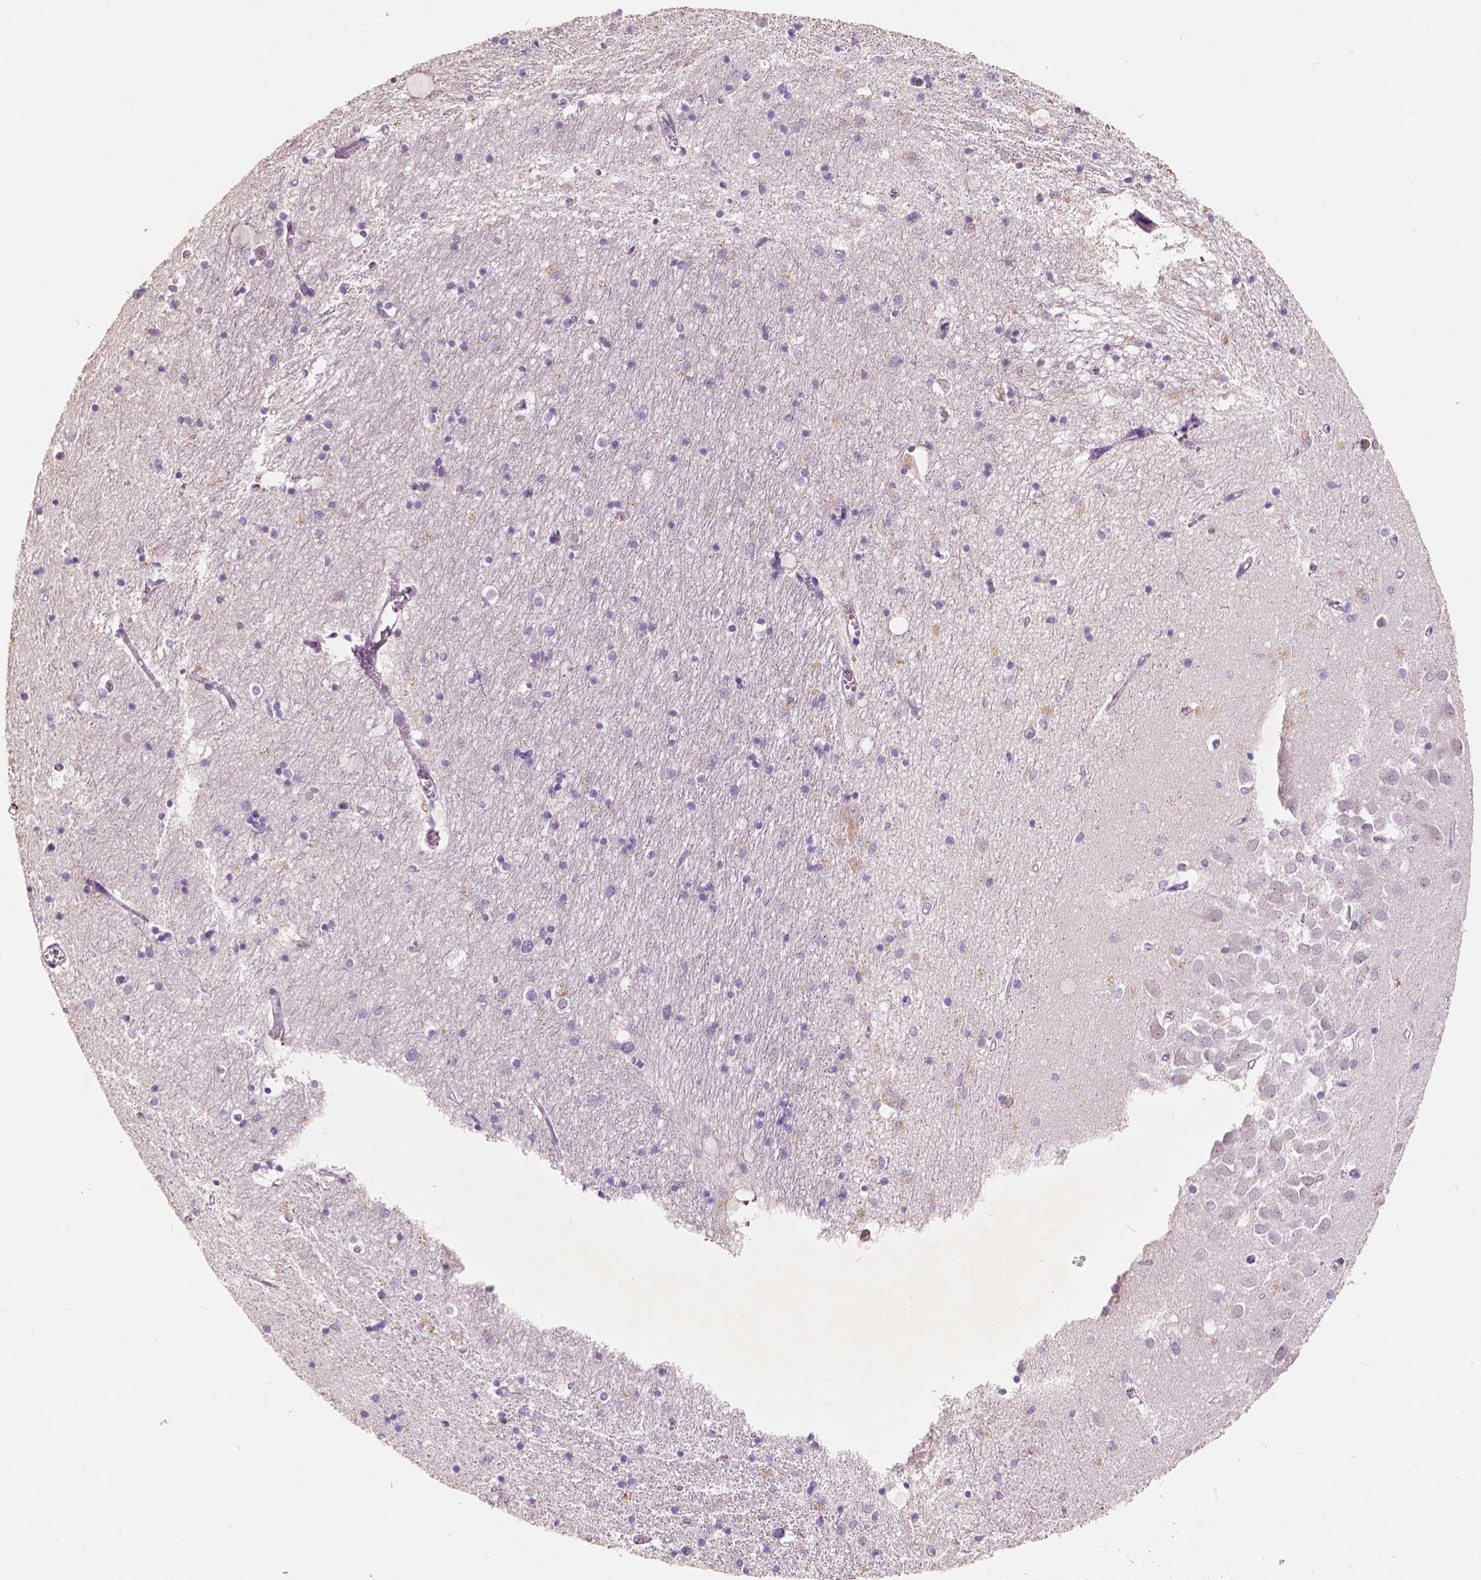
{"staining": {"intensity": "negative", "quantity": "none", "location": "none"}, "tissue": "hippocampus", "cell_type": "Glial cells", "image_type": "normal", "snomed": [{"axis": "morphology", "description": "Normal tissue, NOS"}, {"axis": "topography", "description": "Lateral ventricle wall"}, {"axis": "topography", "description": "Hippocampus"}], "caption": "High power microscopy image of an immunohistochemistry micrograph of benign hippocampus, revealing no significant expression in glial cells.", "gene": "SOX15", "patient": {"sex": "female", "age": 63}}